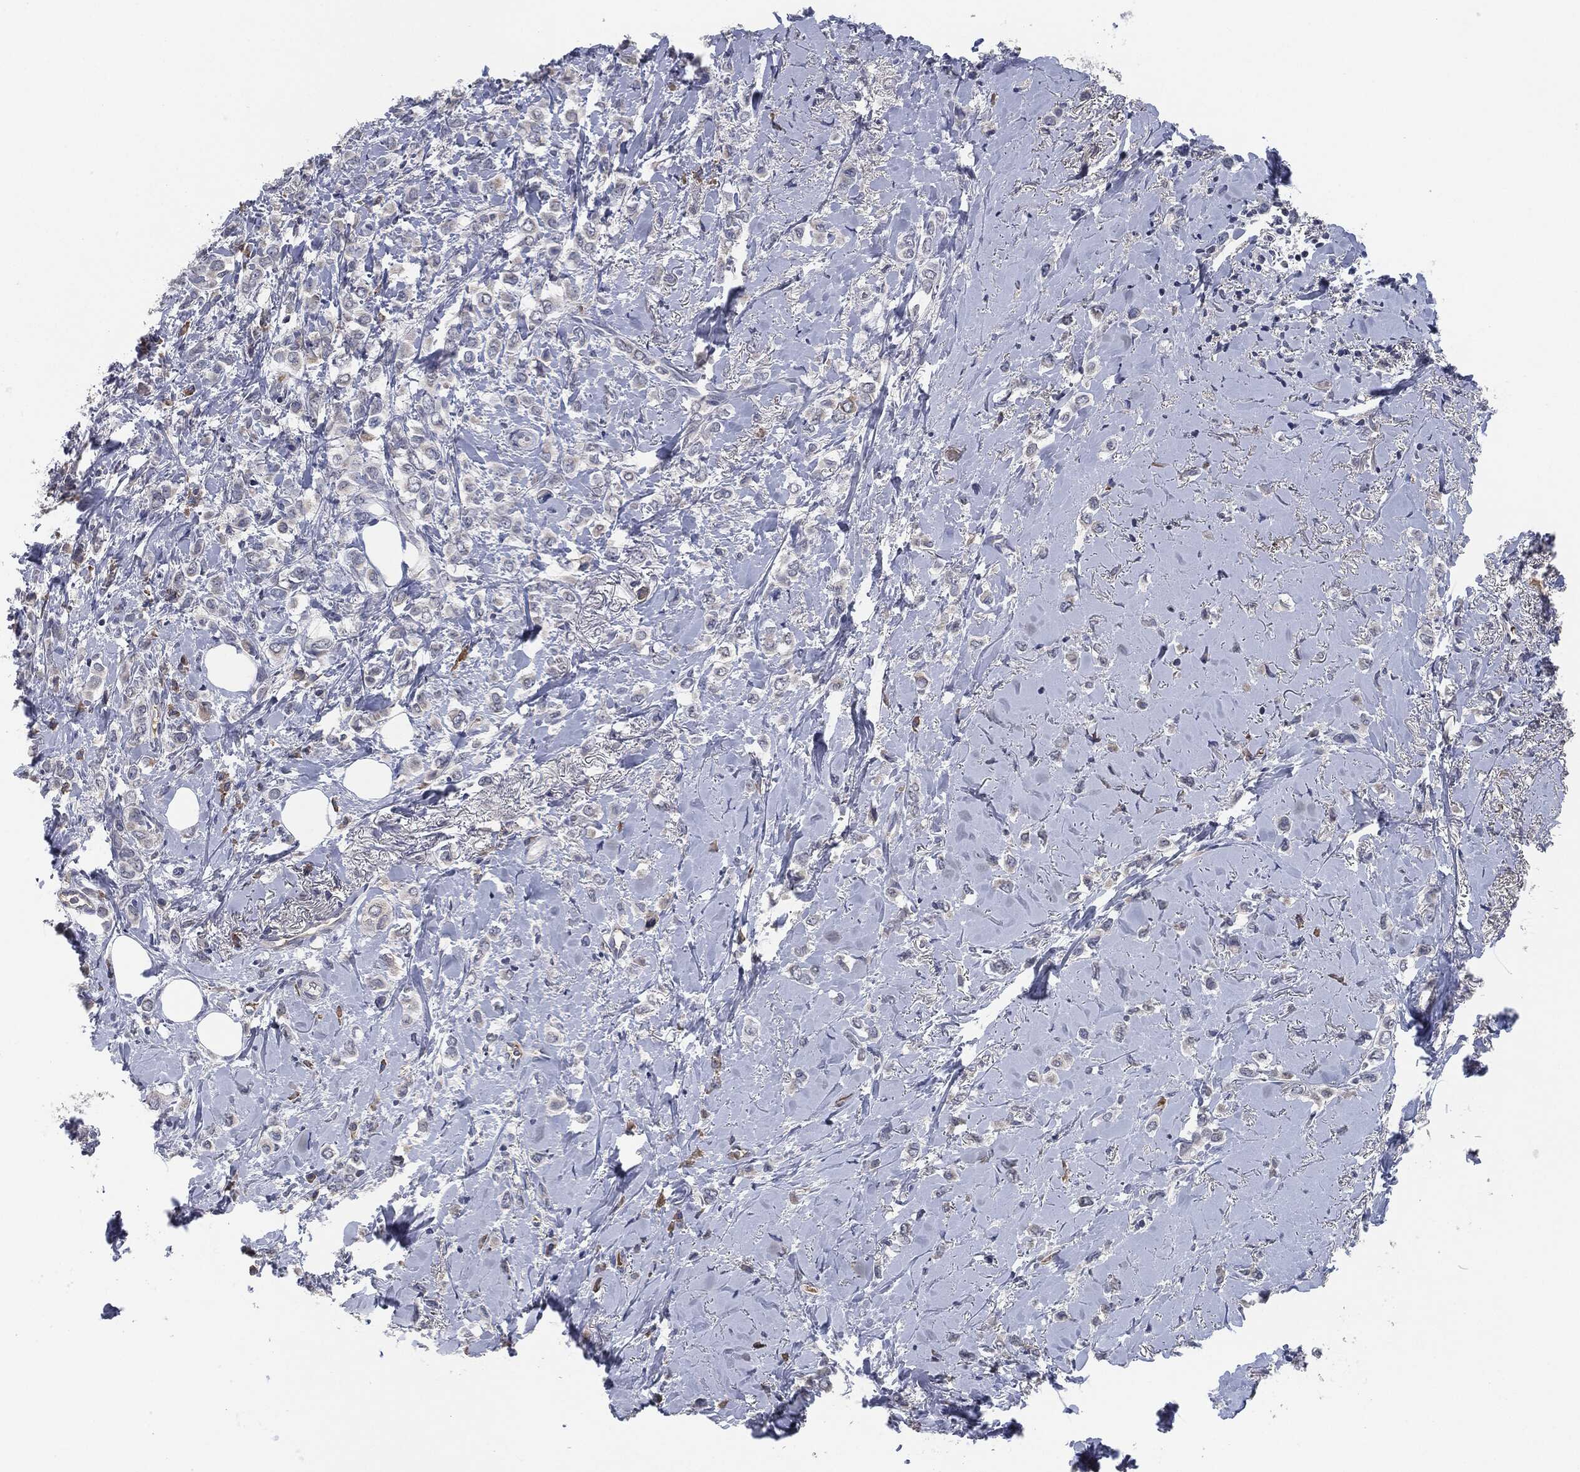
{"staining": {"intensity": "negative", "quantity": "none", "location": "none"}, "tissue": "breast cancer", "cell_type": "Tumor cells", "image_type": "cancer", "snomed": [{"axis": "morphology", "description": "Lobular carcinoma"}, {"axis": "topography", "description": "Breast"}], "caption": "This is an immunohistochemistry micrograph of breast cancer. There is no positivity in tumor cells.", "gene": "IL2RG", "patient": {"sex": "female", "age": 66}}